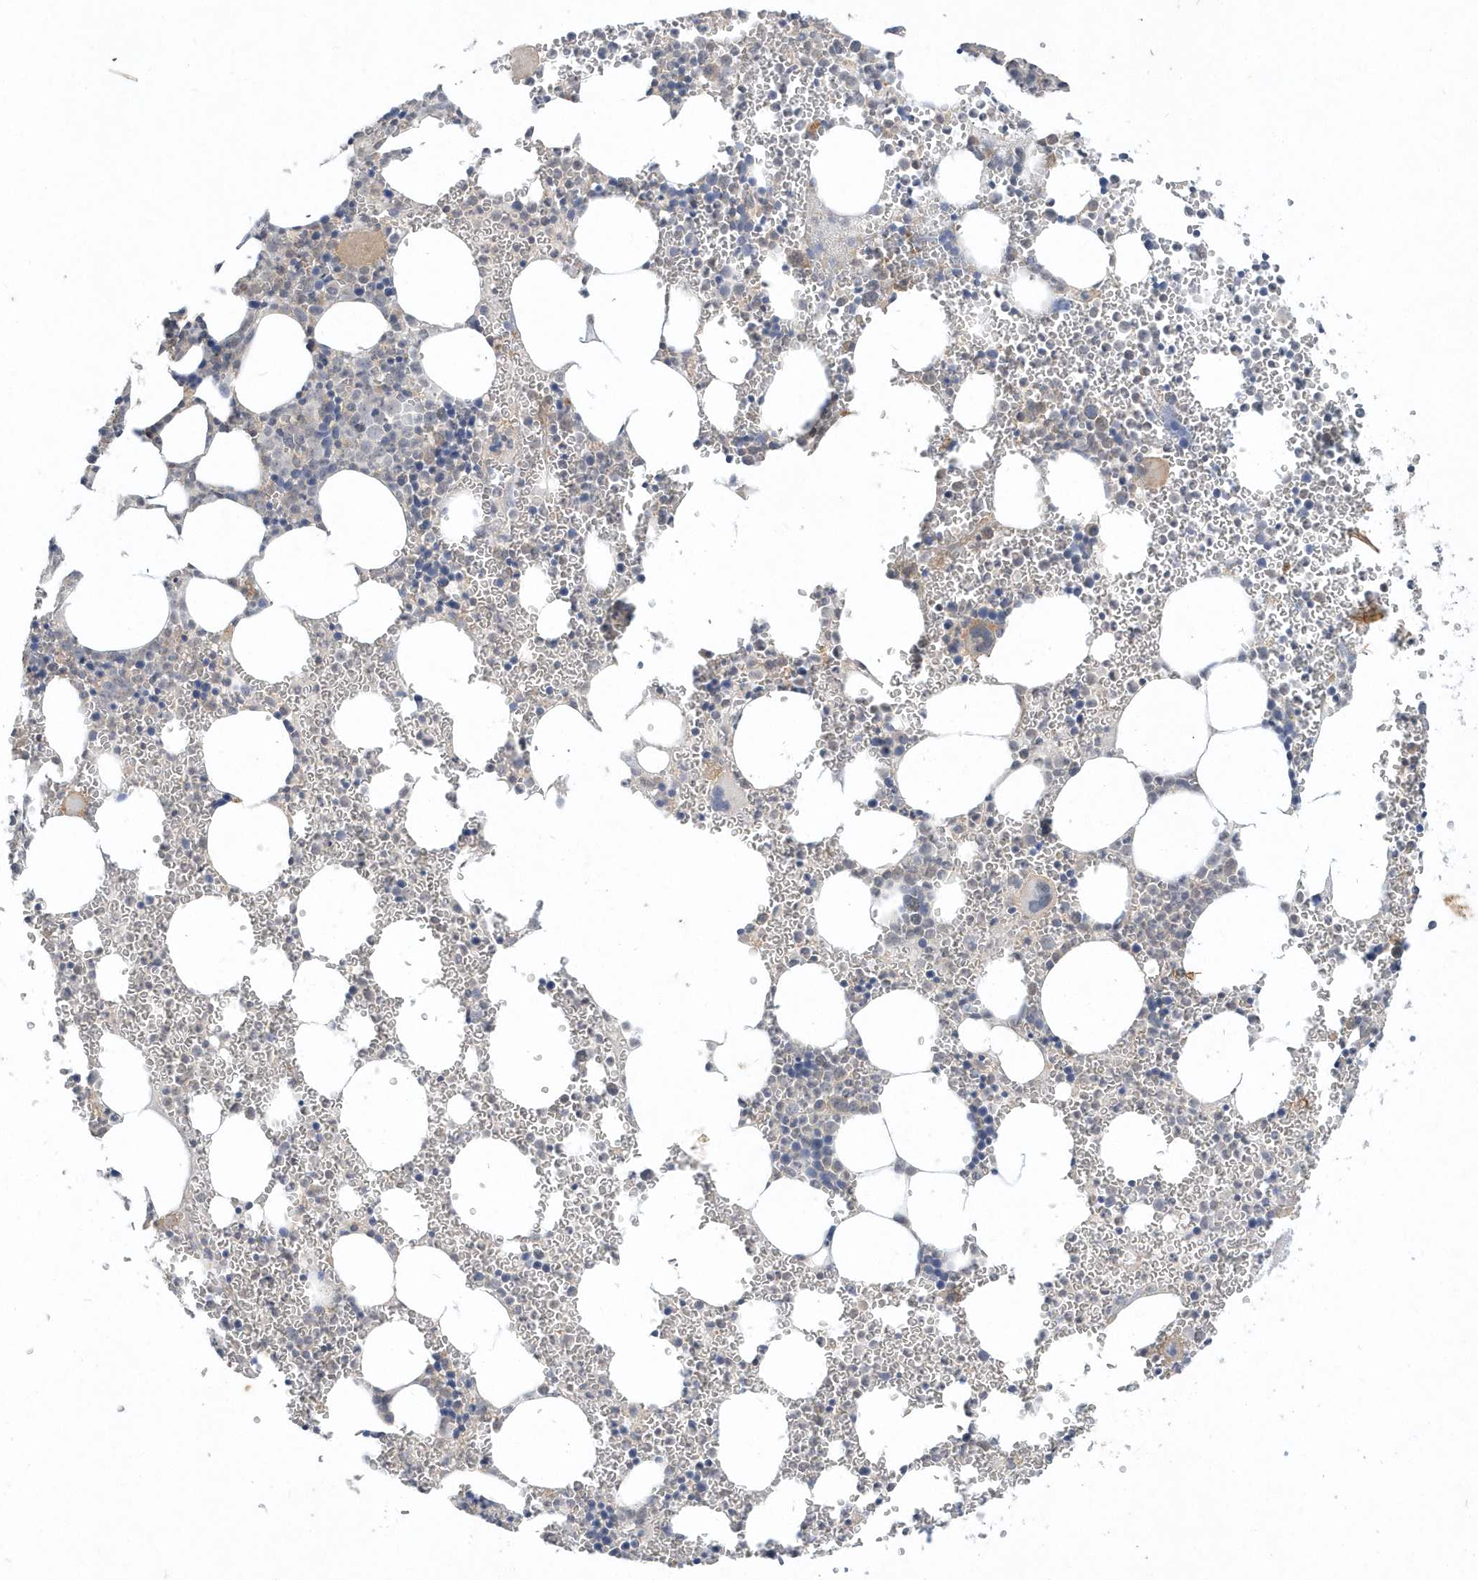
{"staining": {"intensity": "weak", "quantity": "<25%", "location": "cytoplasmic/membranous"}, "tissue": "bone marrow", "cell_type": "Hematopoietic cells", "image_type": "normal", "snomed": [{"axis": "morphology", "description": "Normal tissue, NOS"}, {"axis": "topography", "description": "Bone marrow"}], "caption": "The photomicrograph exhibits no significant staining in hematopoietic cells of bone marrow.", "gene": "AKR7A2", "patient": {"sex": "female", "age": 78}}